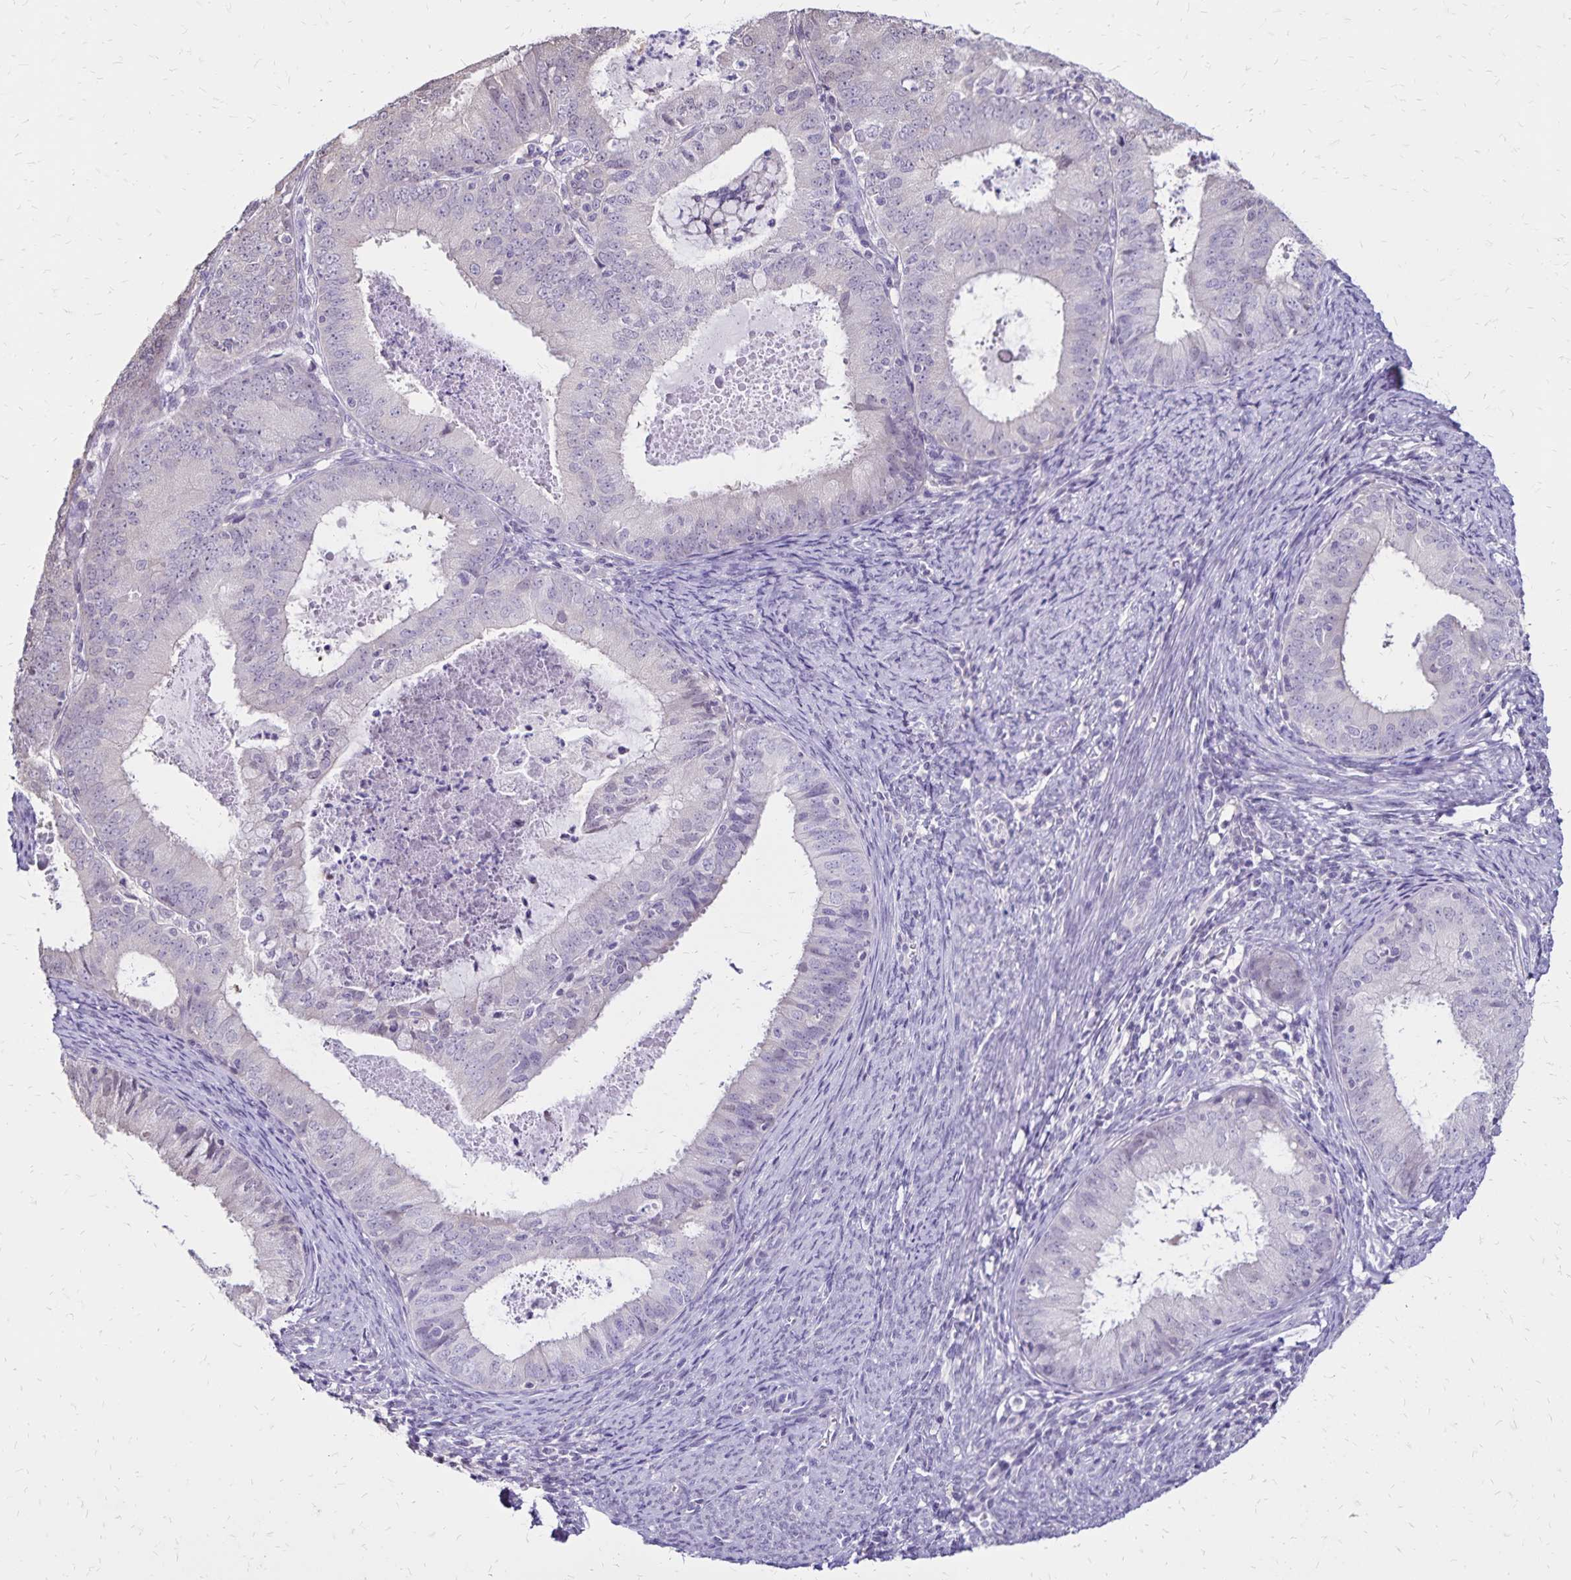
{"staining": {"intensity": "negative", "quantity": "none", "location": "none"}, "tissue": "endometrial cancer", "cell_type": "Tumor cells", "image_type": "cancer", "snomed": [{"axis": "morphology", "description": "Adenocarcinoma, NOS"}, {"axis": "topography", "description": "Endometrium"}], "caption": "IHC of endometrial adenocarcinoma demonstrates no staining in tumor cells.", "gene": "SH3GL3", "patient": {"sex": "female", "age": 57}}